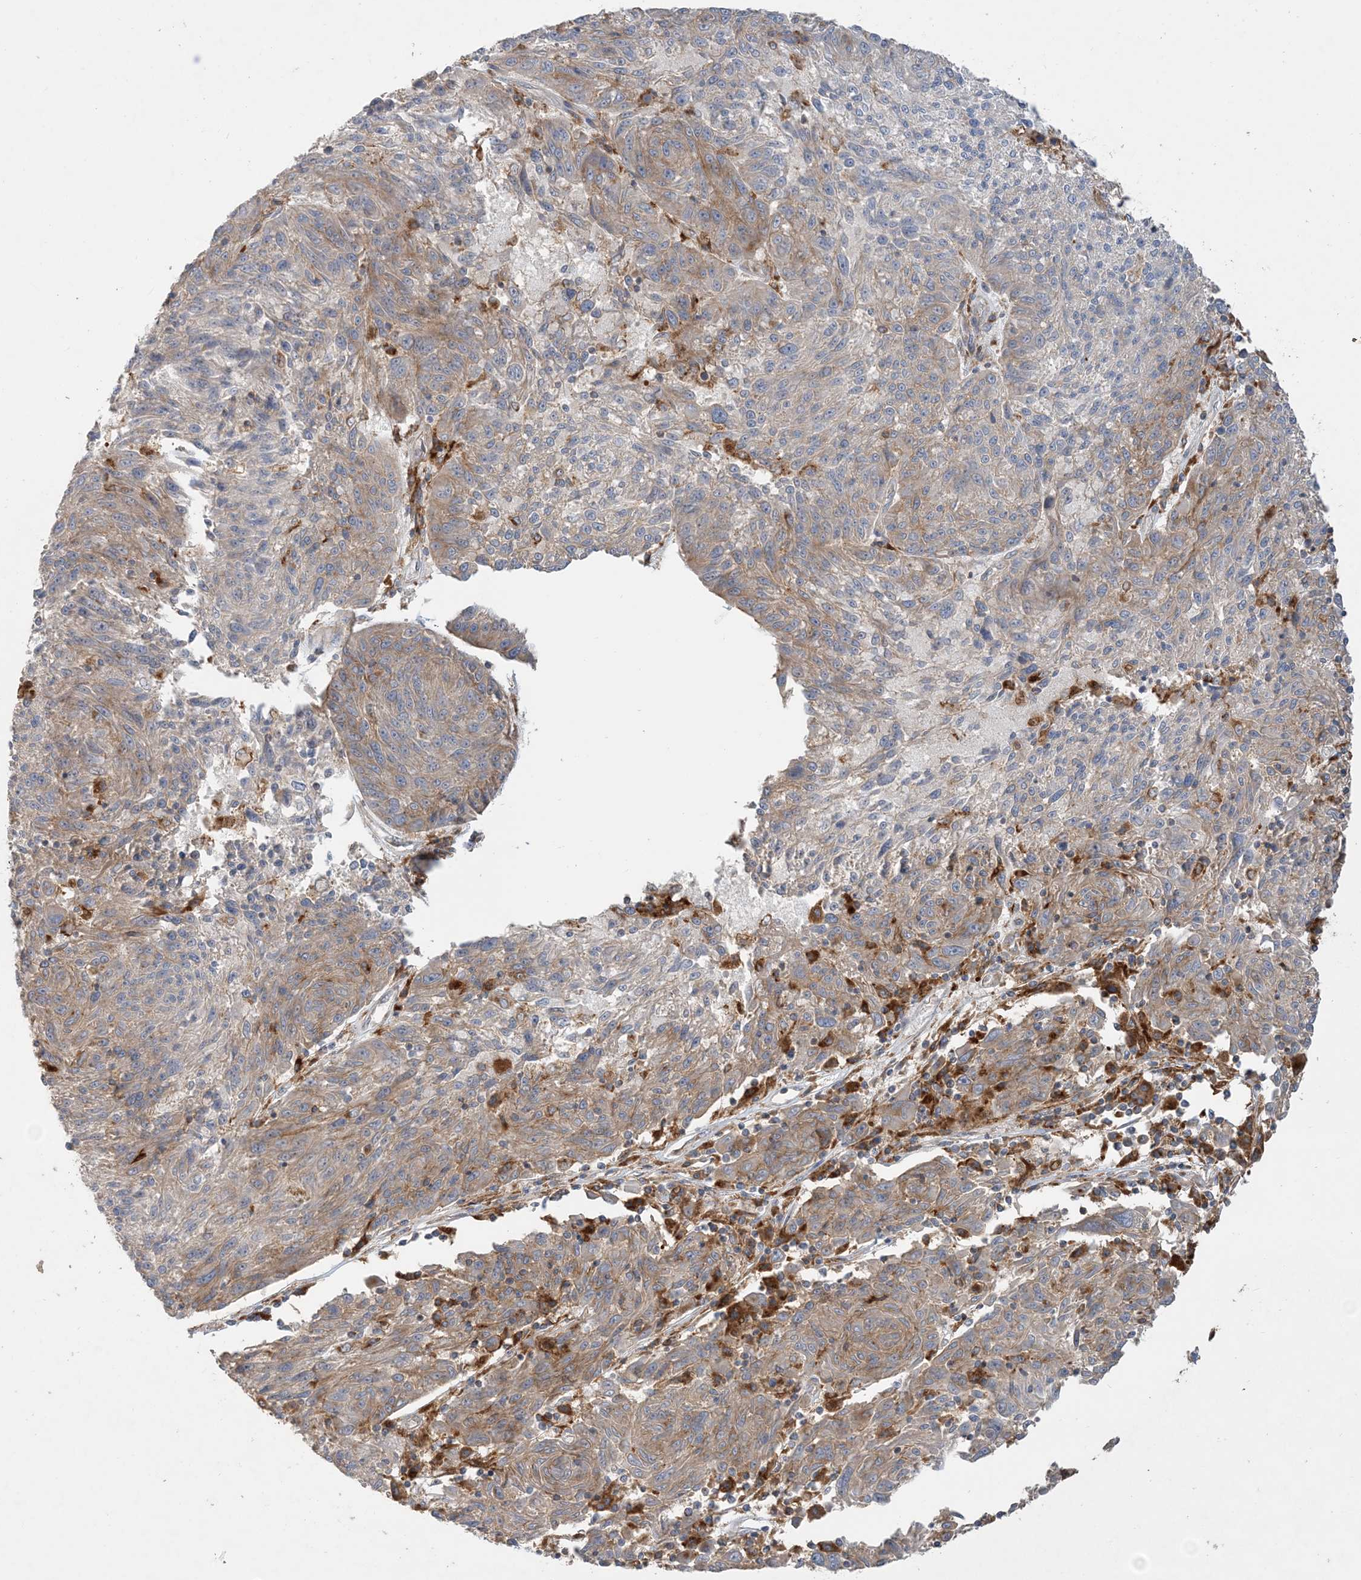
{"staining": {"intensity": "moderate", "quantity": "25%-75%", "location": "cytoplasmic/membranous"}, "tissue": "melanoma", "cell_type": "Tumor cells", "image_type": "cancer", "snomed": [{"axis": "morphology", "description": "Malignant melanoma, NOS"}, {"axis": "topography", "description": "Skin"}], "caption": "IHC of human malignant melanoma exhibits medium levels of moderate cytoplasmic/membranous positivity in approximately 25%-75% of tumor cells. (DAB IHC, brown staining for protein, blue staining for nuclei).", "gene": "SPPL2A", "patient": {"sex": "male", "age": 53}}